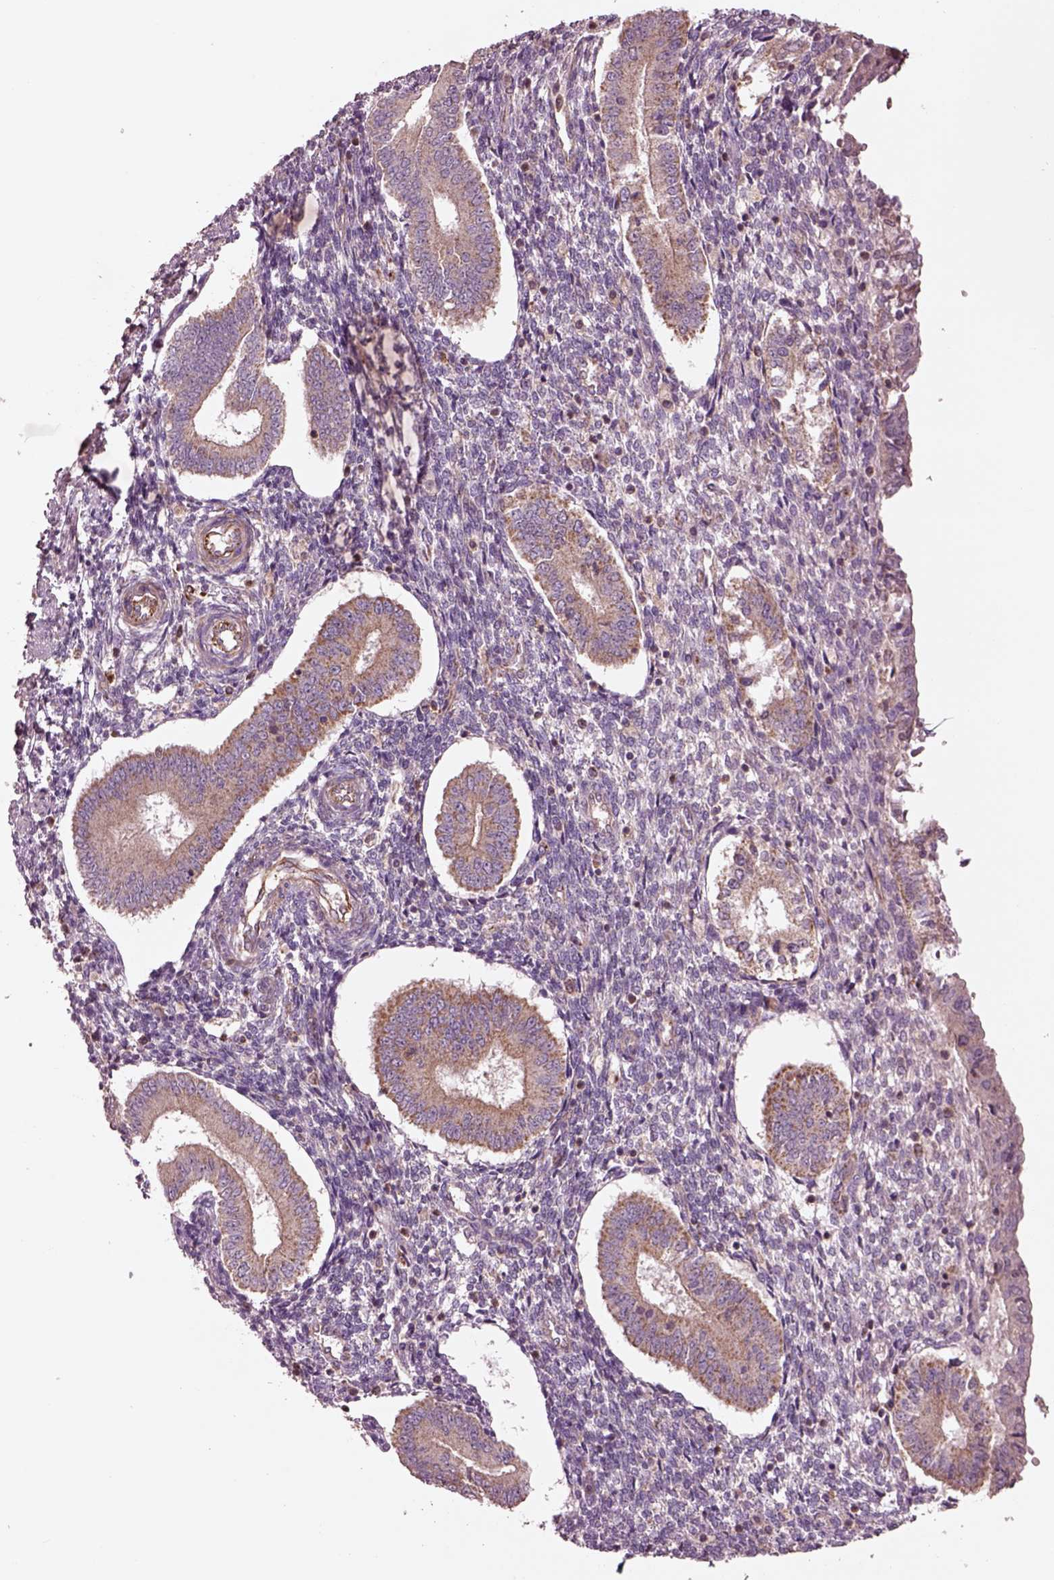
{"staining": {"intensity": "negative", "quantity": "none", "location": "none"}, "tissue": "endometrium", "cell_type": "Cells in endometrial stroma", "image_type": "normal", "snomed": [{"axis": "morphology", "description": "Normal tissue, NOS"}, {"axis": "topography", "description": "Endometrium"}], "caption": "A histopathology image of human endometrium is negative for staining in cells in endometrial stroma. (DAB immunohistochemistry with hematoxylin counter stain).", "gene": "SLC25A31", "patient": {"sex": "female", "age": 40}}